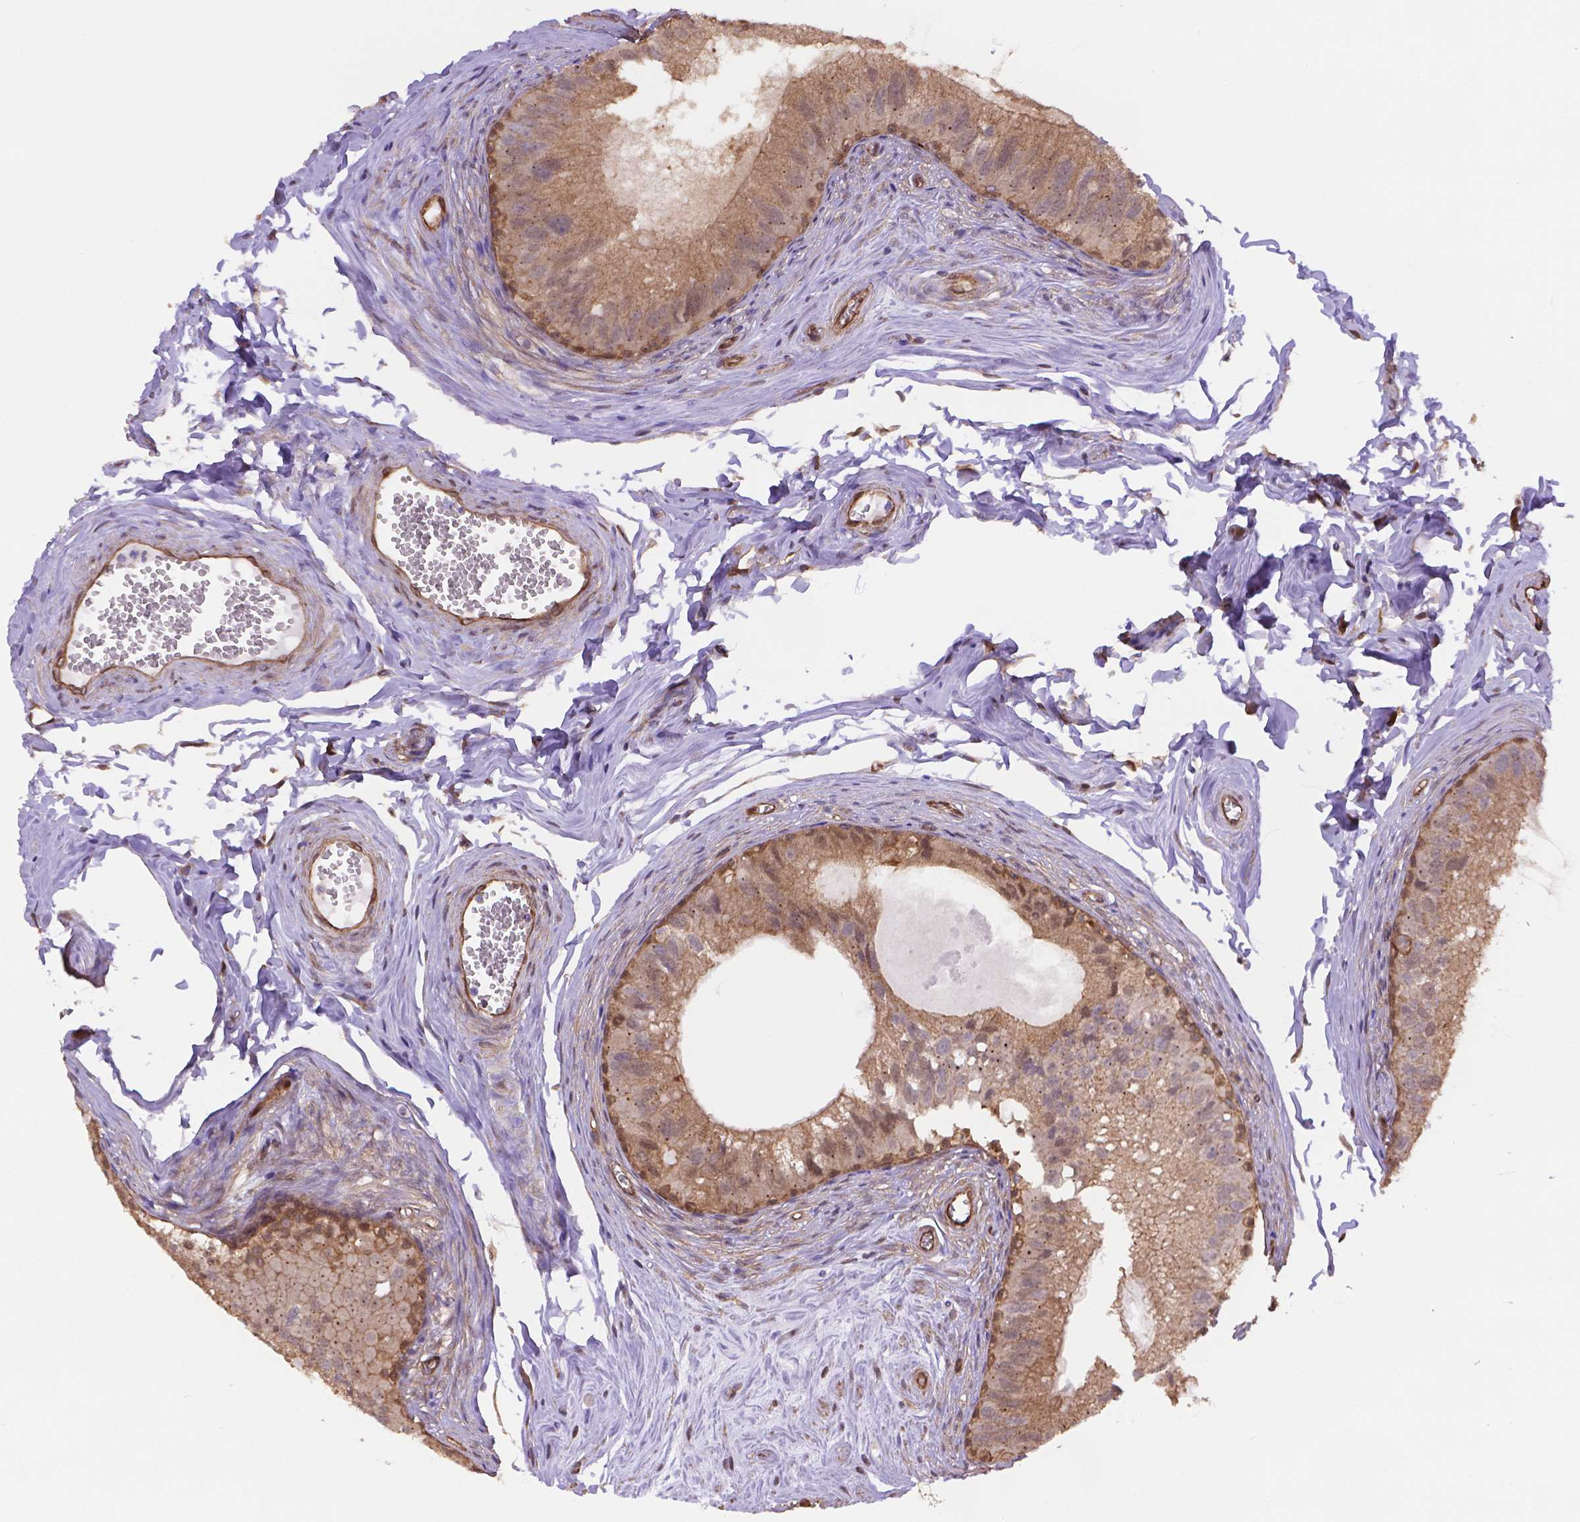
{"staining": {"intensity": "moderate", "quantity": ">75%", "location": "cytoplasmic/membranous"}, "tissue": "epididymis", "cell_type": "Glandular cells", "image_type": "normal", "snomed": [{"axis": "morphology", "description": "Normal tissue, NOS"}, {"axis": "topography", "description": "Epididymis"}], "caption": "The photomicrograph demonstrates a brown stain indicating the presence of a protein in the cytoplasmic/membranous of glandular cells in epididymis.", "gene": "YAP1", "patient": {"sex": "male", "age": 45}}